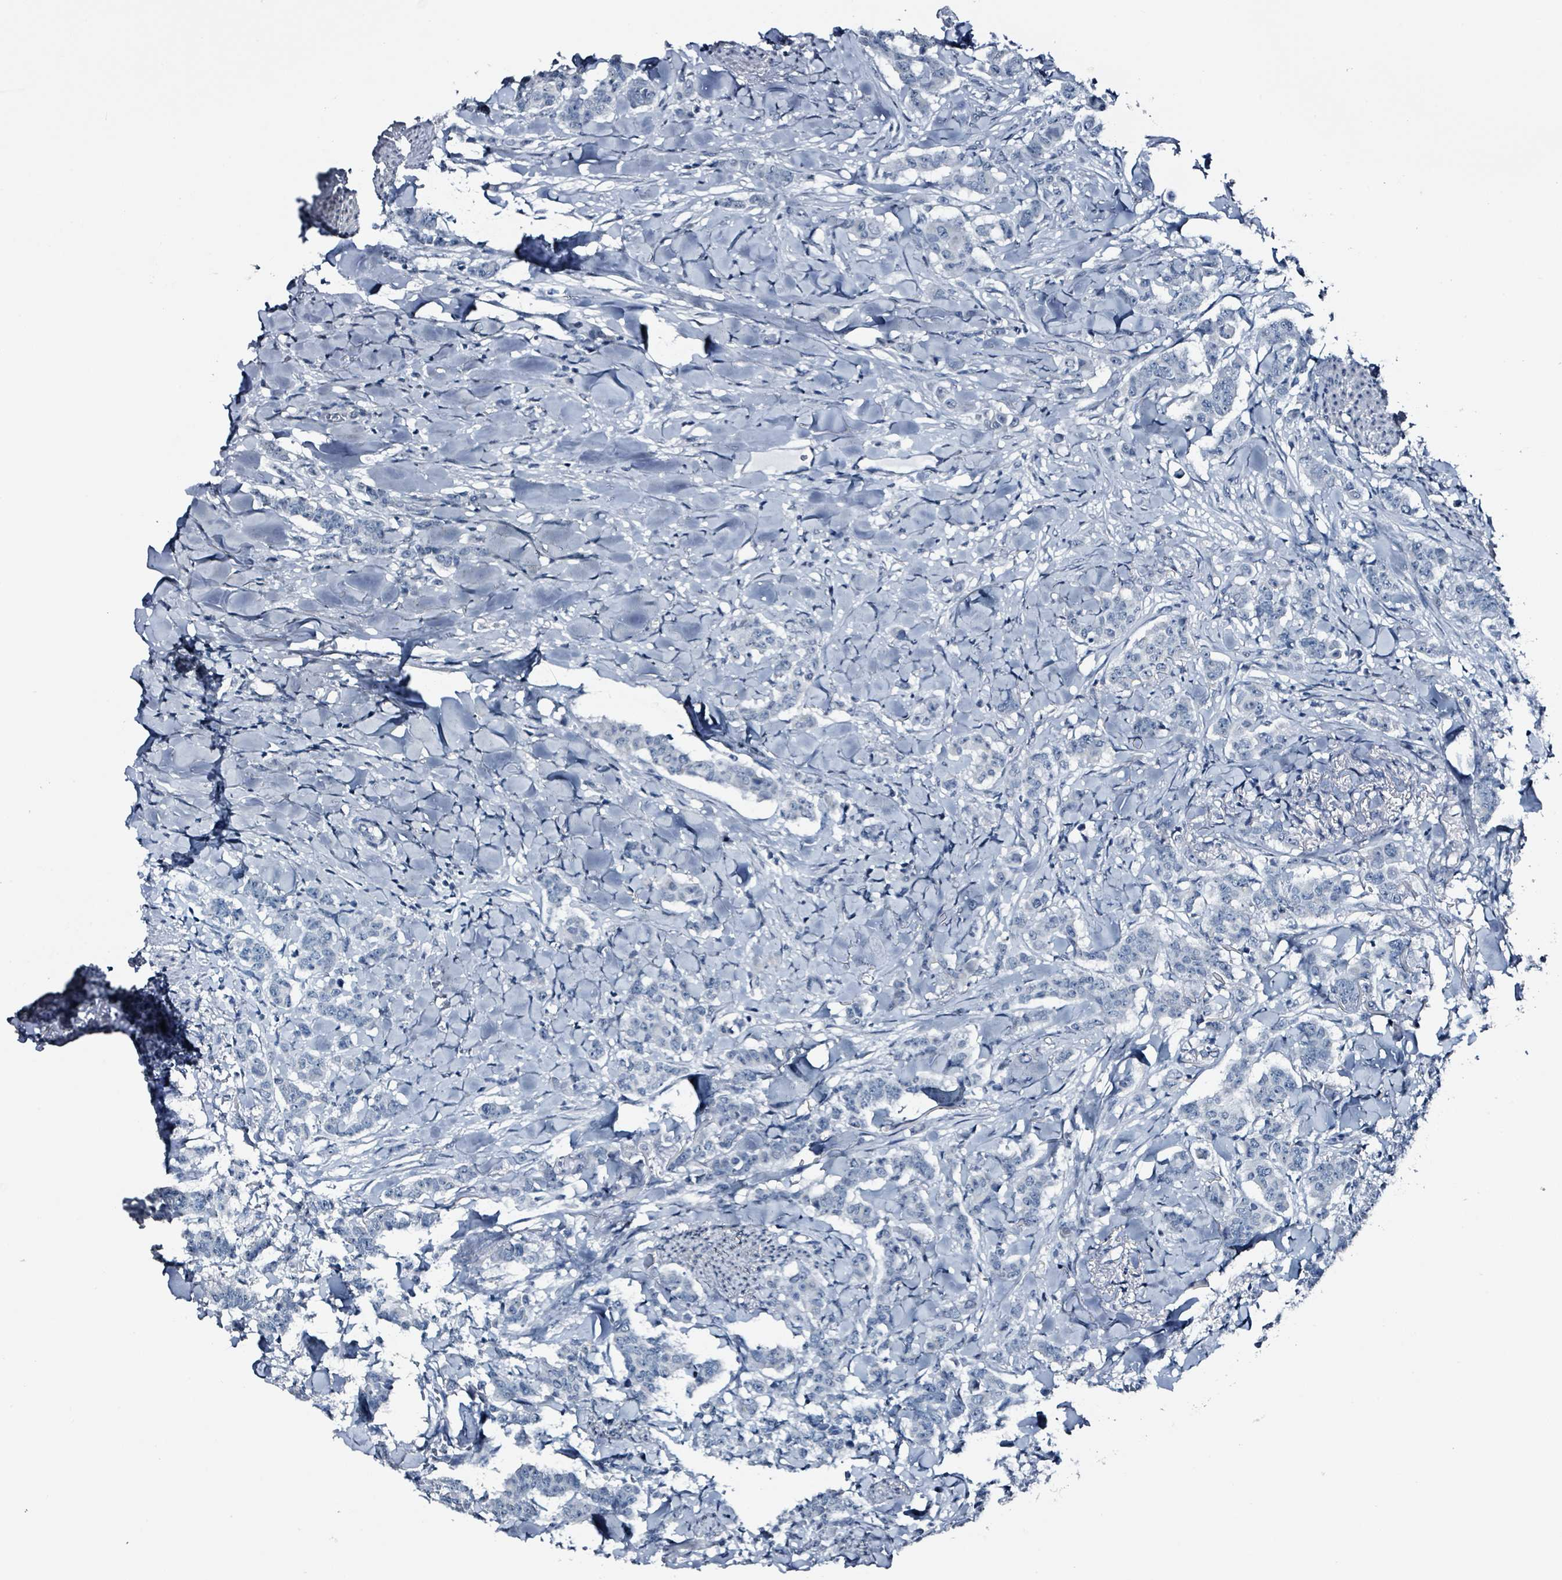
{"staining": {"intensity": "negative", "quantity": "none", "location": "none"}, "tissue": "breast cancer", "cell_type": "Tumor cells", "image_type": "cancer", "snomed": [{"axis": "morphology", "description": "Duct carcinoma"}, {"axis": "topography", "description": "Breast"}], "caption": "Tumor cells show no significant positivity in intraductal carcinoma (breast).", "gene": "CA9", "patient": {"sex": "female", "age": 40}}